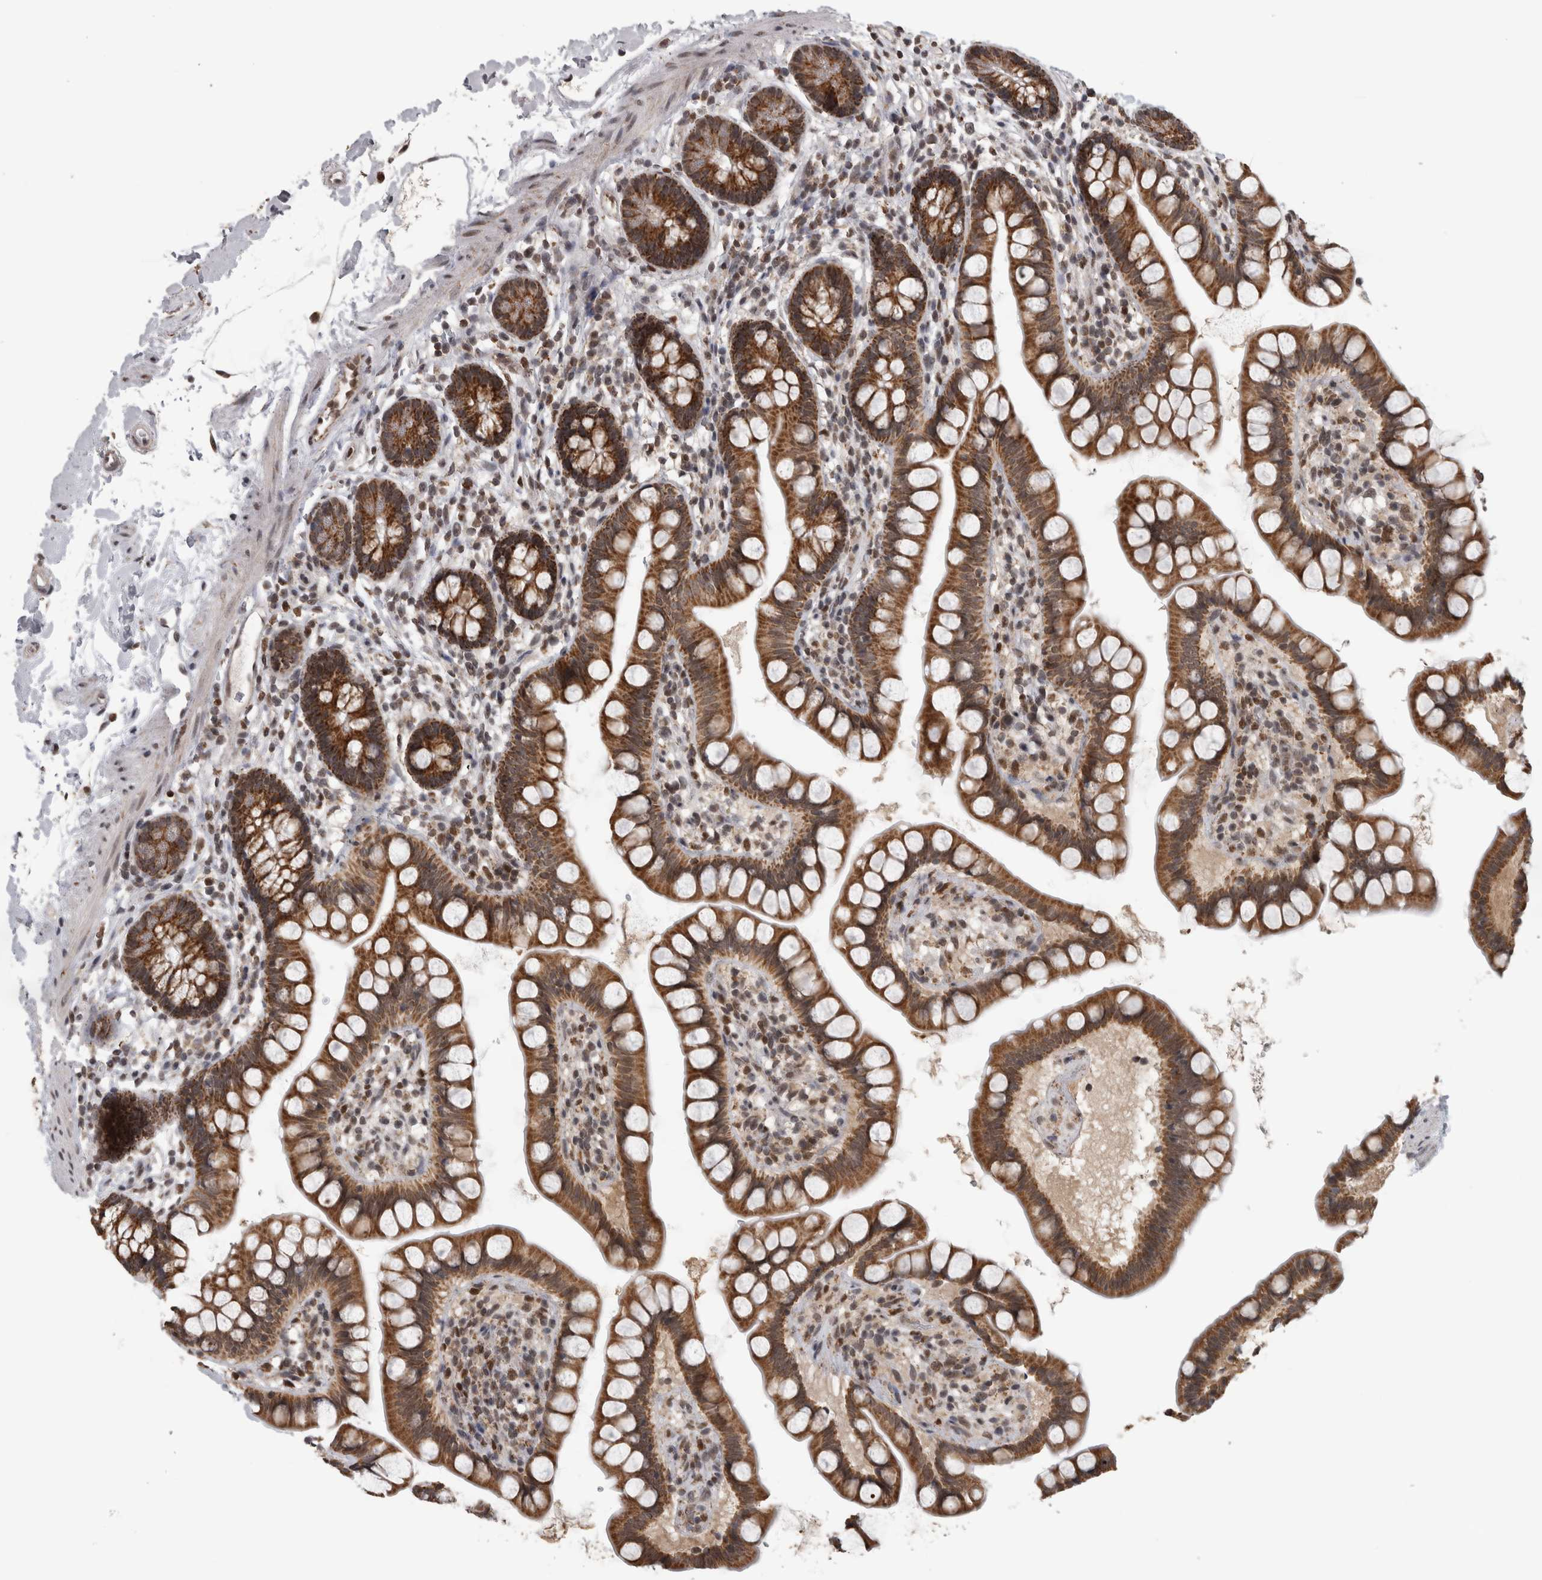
{"staining": {"intensity": "strong", "quantity": ">75%", "location": "cytoplasmic/membranous"}, "tissue": "small intestine", "cell_type": "Glandular cells", "image_type": "normal", "snomed": [{"axis": "morphology", "description": "Normal tissue, NOS"}, {"axis": "topography", "description": "Small intestine"}], "caption": "Immunohistochemical staining of normal human small intestine displays high levels of strong cytoplasmic/membranous expression in approximately >75% of glandular cells. The staining was performed using DAB, with brown indicating positive protein expression. Nuclei are stained blue with hematoxylin.", "gene": "OR2K2", "patient": {"sex": "female", "age": 84}}